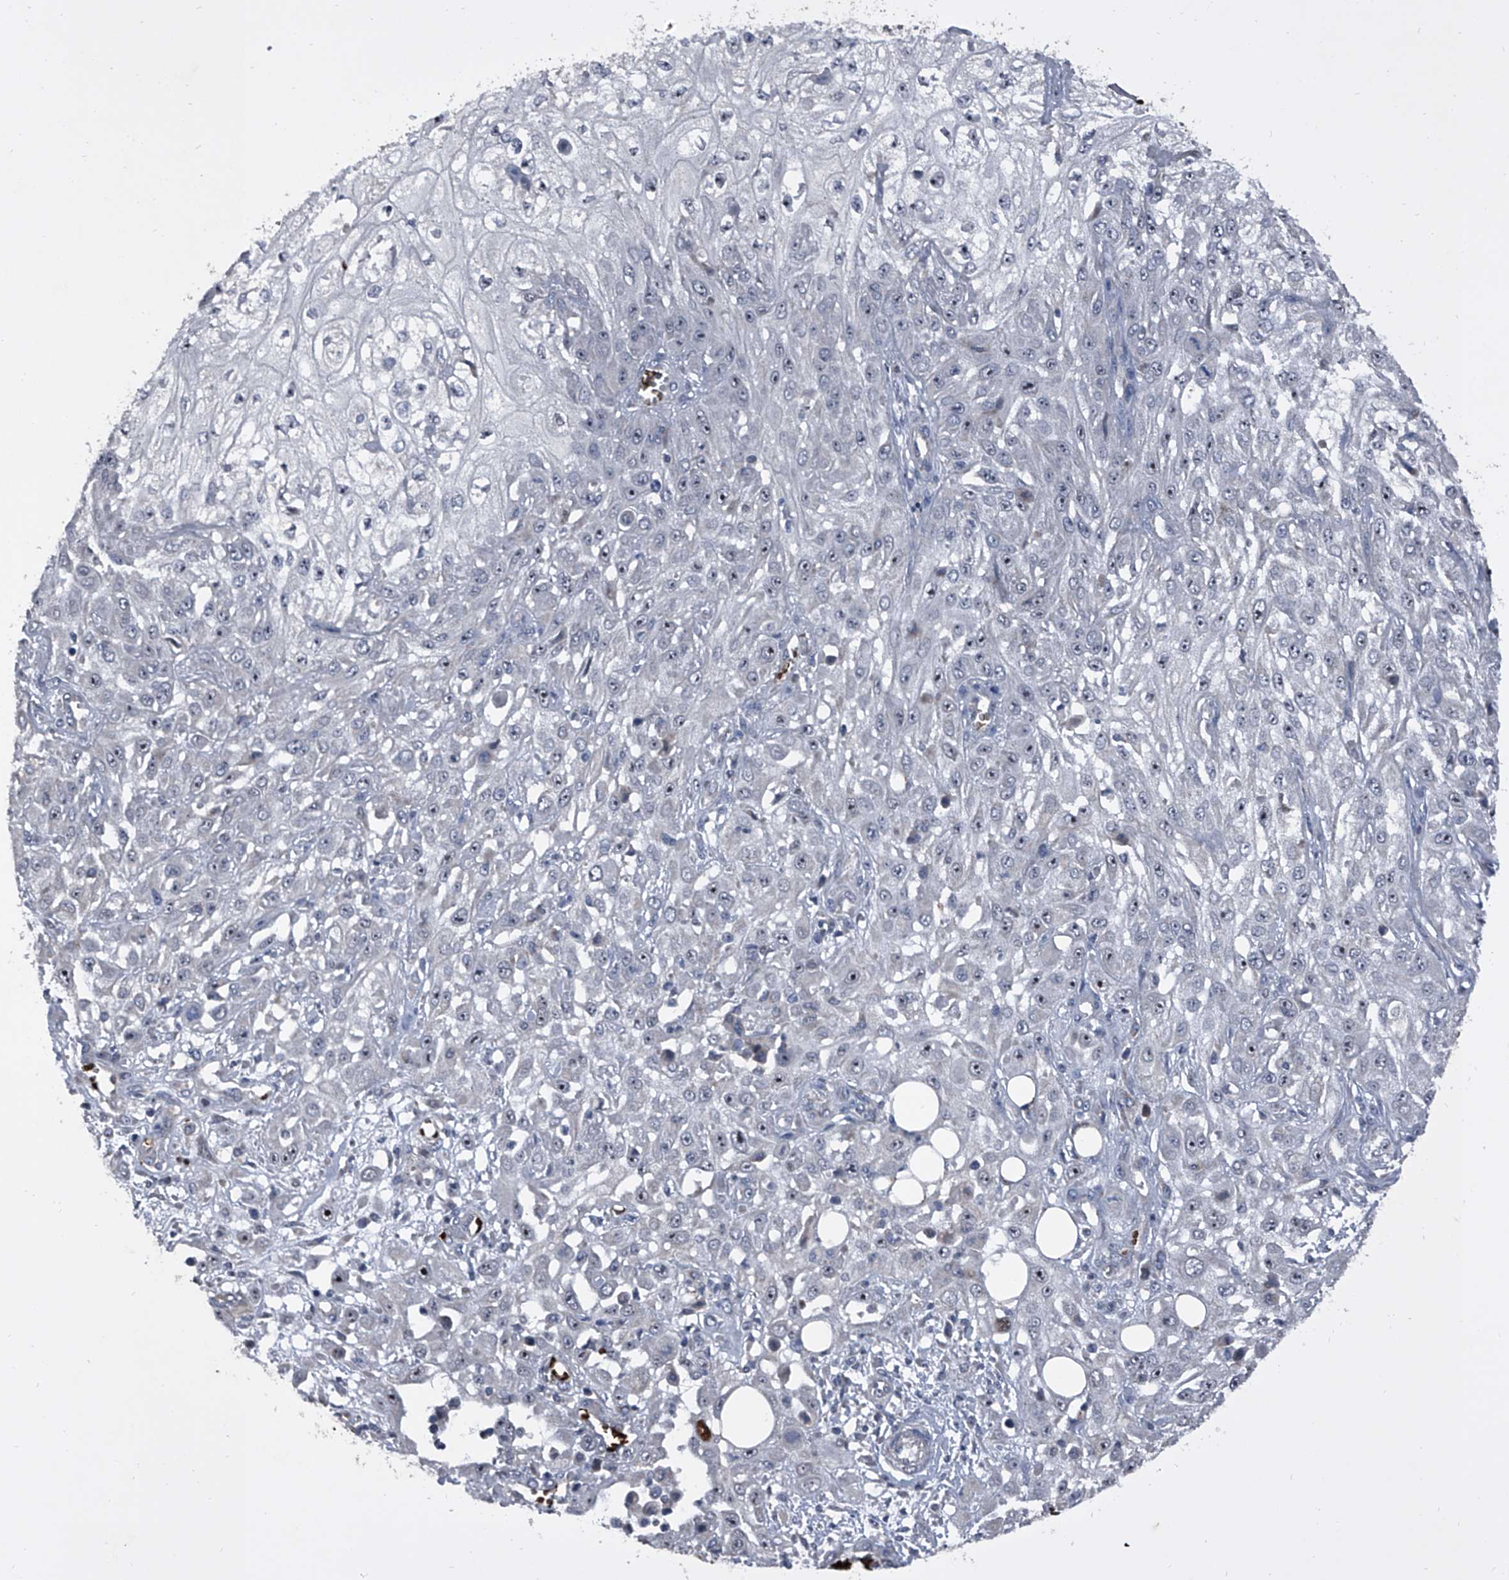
{"staining": {"intensity": "moderate", "quantity": "<25%", "location": "nuclear"}, "tissue": "skin cancer", "cell_type": "Tumor cells", "image_type": "cancer", "snomed": [{"axis": "morphology", "description": "Squamous cell carcinoma, NOS"}, {"axis": "morphology", "description": "Squamous cell carcinoma, metastatic, NOS"}, {"axis": "topography", "description": "Skin"}, {"axis": "topography", "description": "Lymph node"}], "caption": "Immunohistochemistry of human squamous cell carcinoma (skin) displays low levels of moderate nuclear positivity in approximately <25% of tumor cells.", "gene": "CEP85L", "patient": {"sex": "male", "age": 75}}